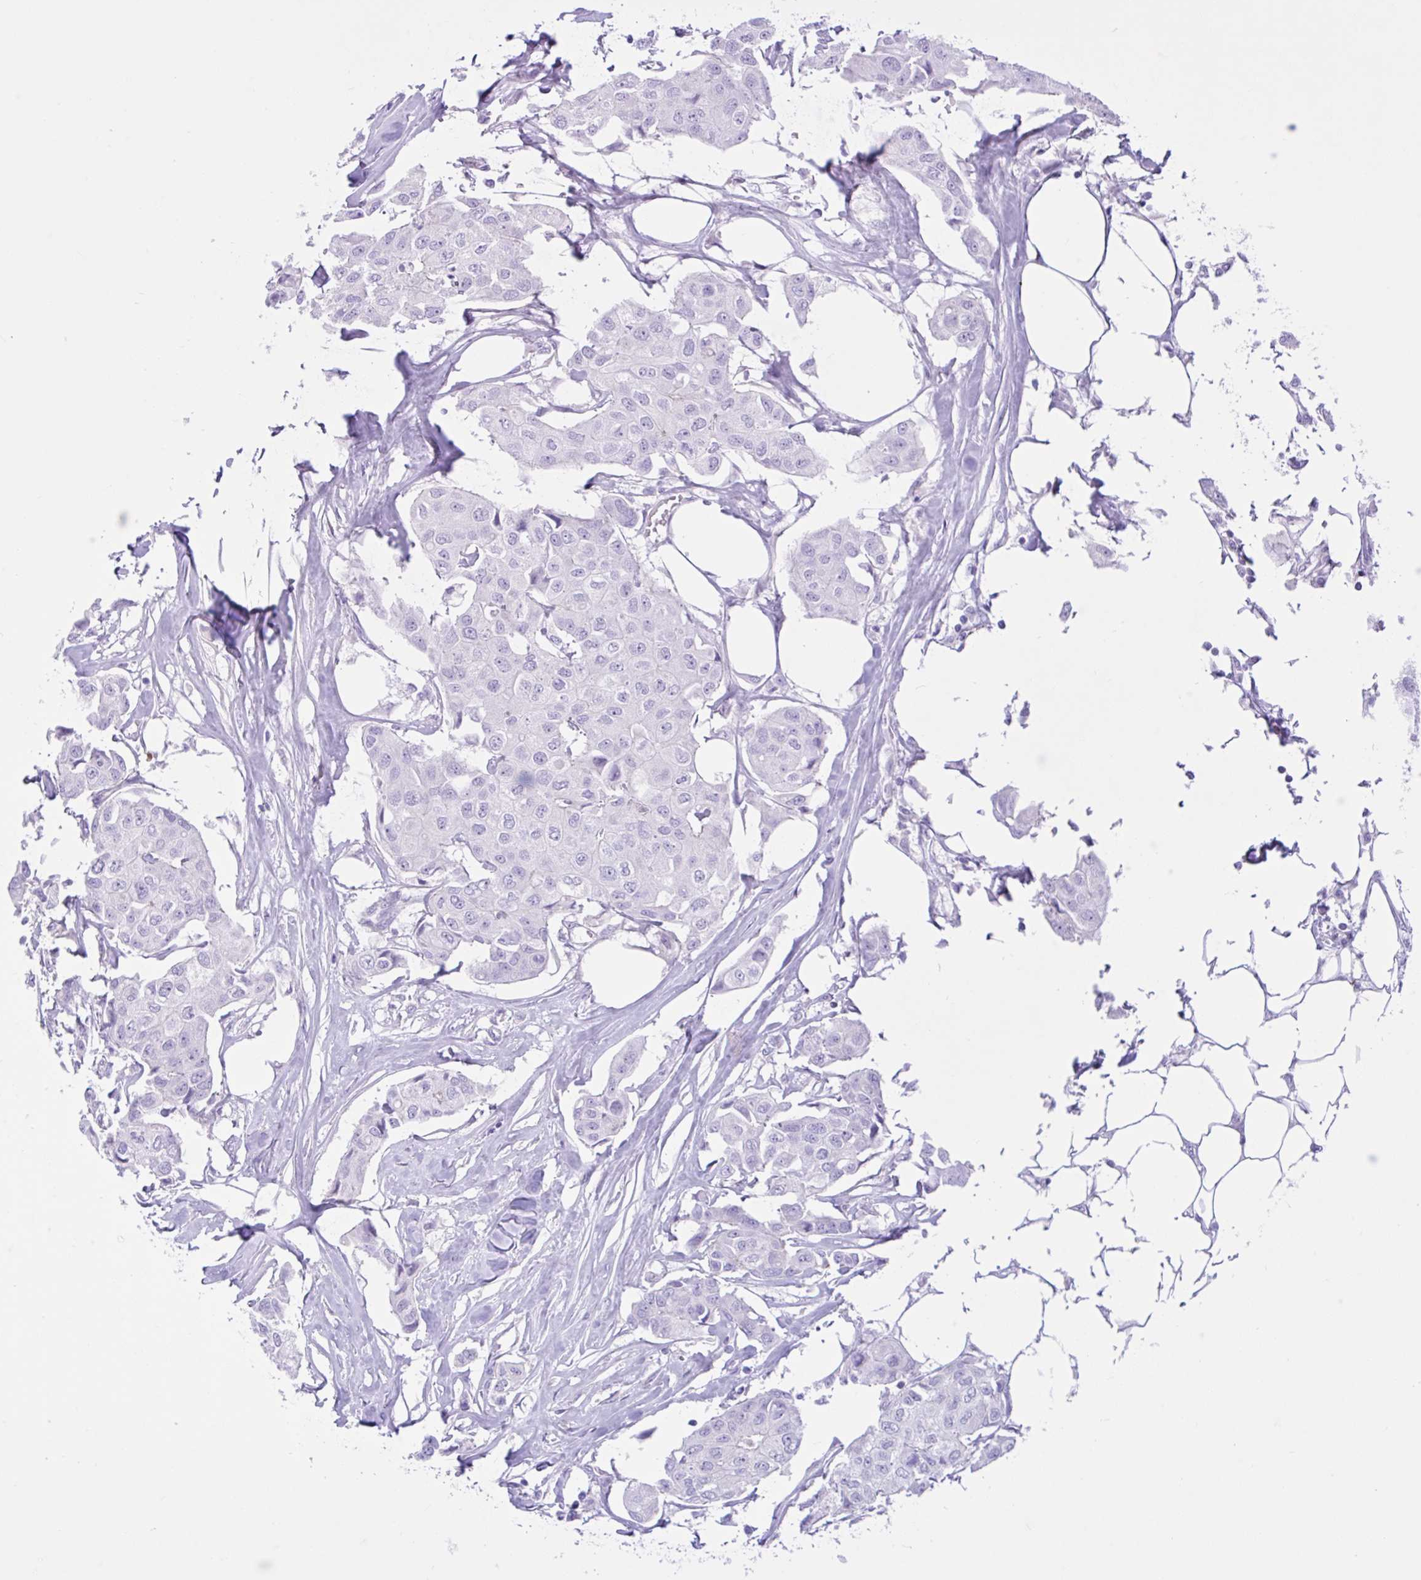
{"staining": {"intensity": "negative", "quantity": "none", "location": "none"}, "tissue": "breast cancer", "cell_type": "Tumor cells", "image_type": "cancer", "snomed": [{"axis": "morphology", "description": "Duct carcinoma"}, {"axis": "topography", "description": "Breast"}, {"axis": "topography", "description": "Lymph node"}], "caption": "DAB immunohistochemical staining of human breast cancer (intraductal carcinoma) reveals no significant expression in tumor cells. The staining was performed using DAB to visualize the protein expression in brown, while the nuclei were stained in blue with hematoxylin (Magnification: 20x).", "gene": "ZNF101", "patient": {"sex": "female", "age": 80}}